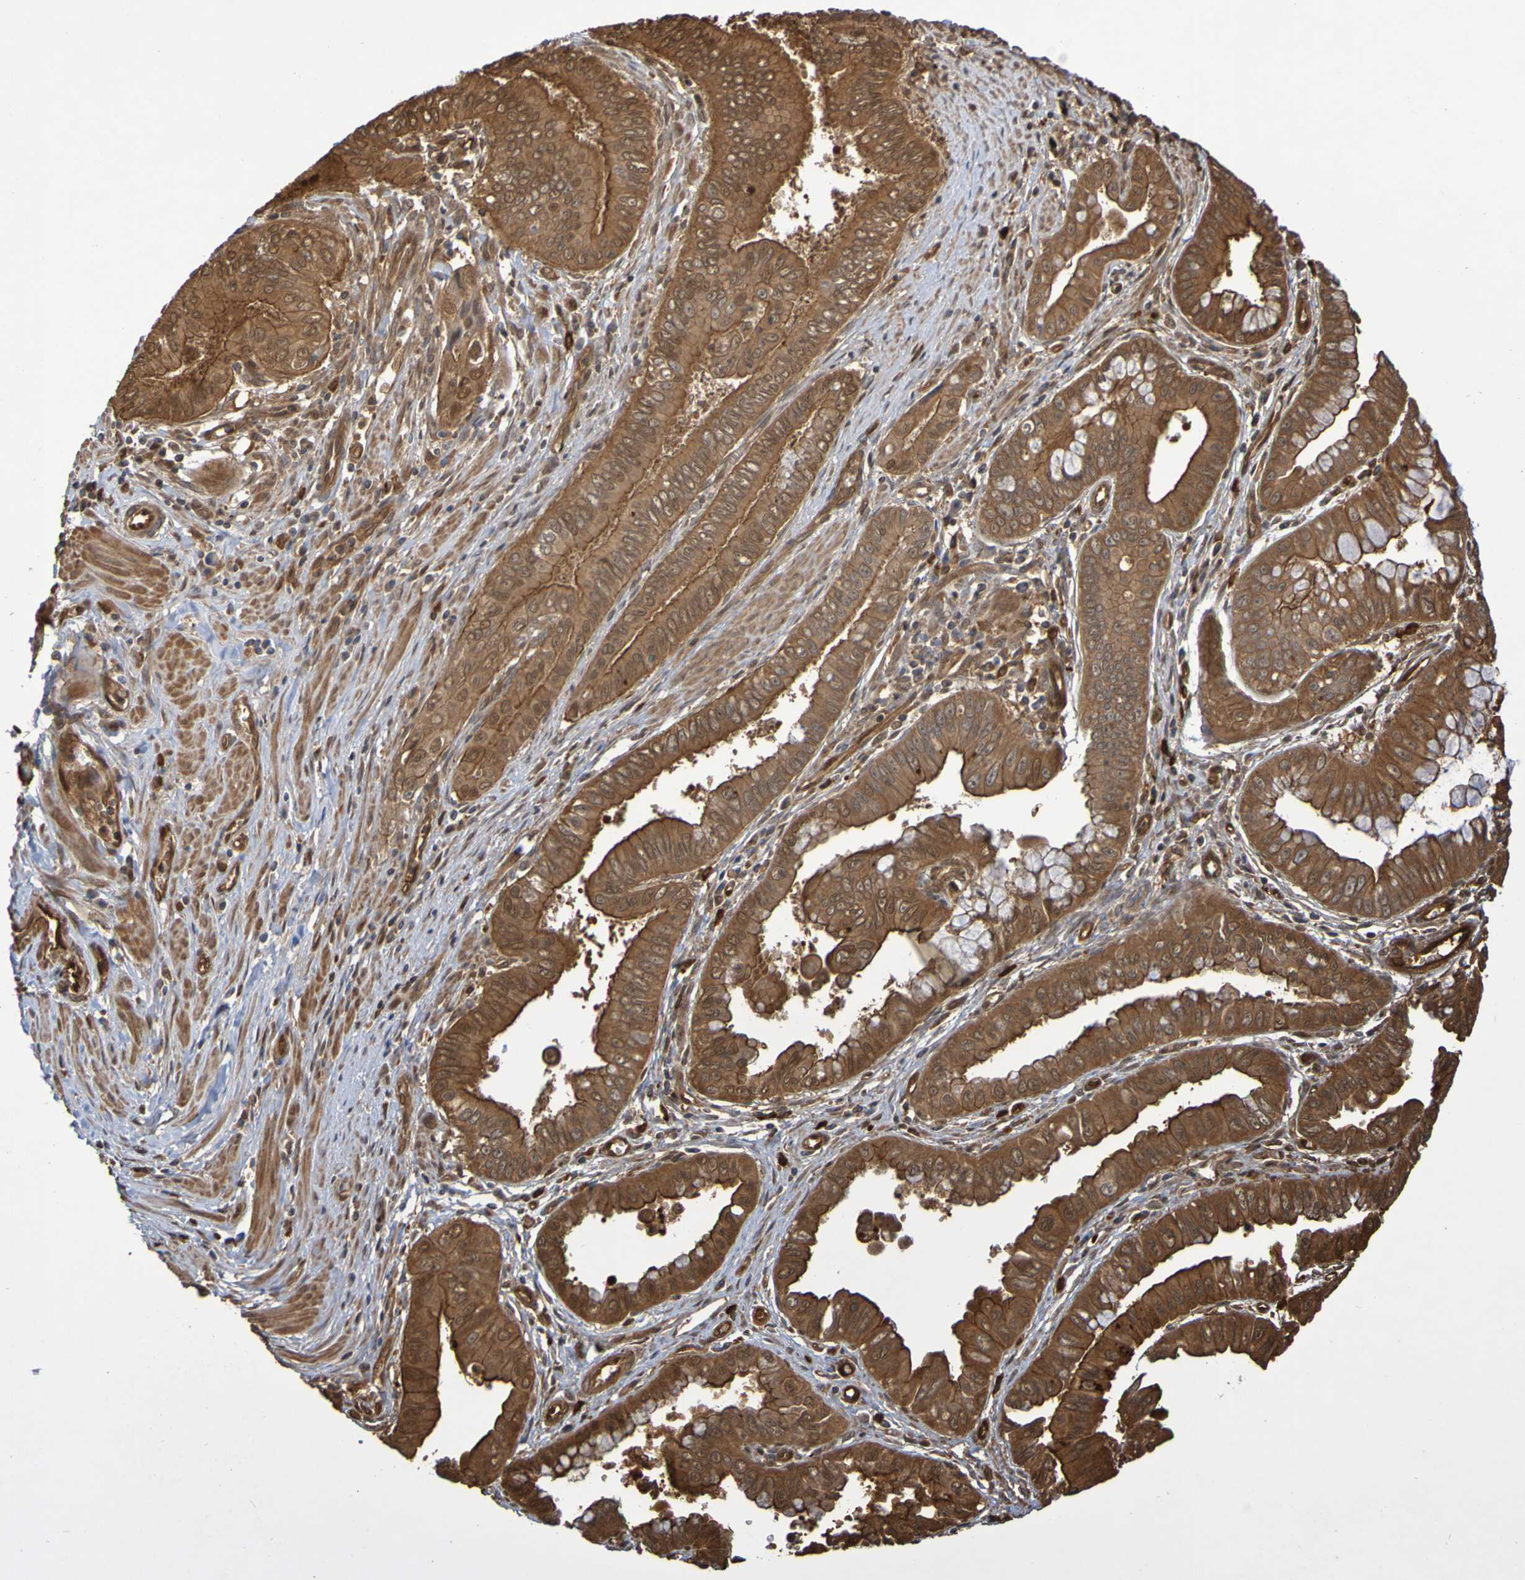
{"staining": {"intensity": "strong", "quantity": ">75%", "location": "cytoplasmic/membranous,nuclear"}, "tissue": "pancreatic cancer", "cell_type": "Tumor cells", "image_type": "cancer", "snomed": [{"axis": "morphology", "description": "Normal tissue, NOS"}, {"axis": "topography", "description": "Lymph node"}], "caption": "Pancreatic cancer was stained to show a protein in brown. There is high levels of strong cytoplasmic/membranous and nuclear expression in about >75% of tumor cells.", "gene": "SERPINB6", "patient": {"sex": "male", "age": 50}}